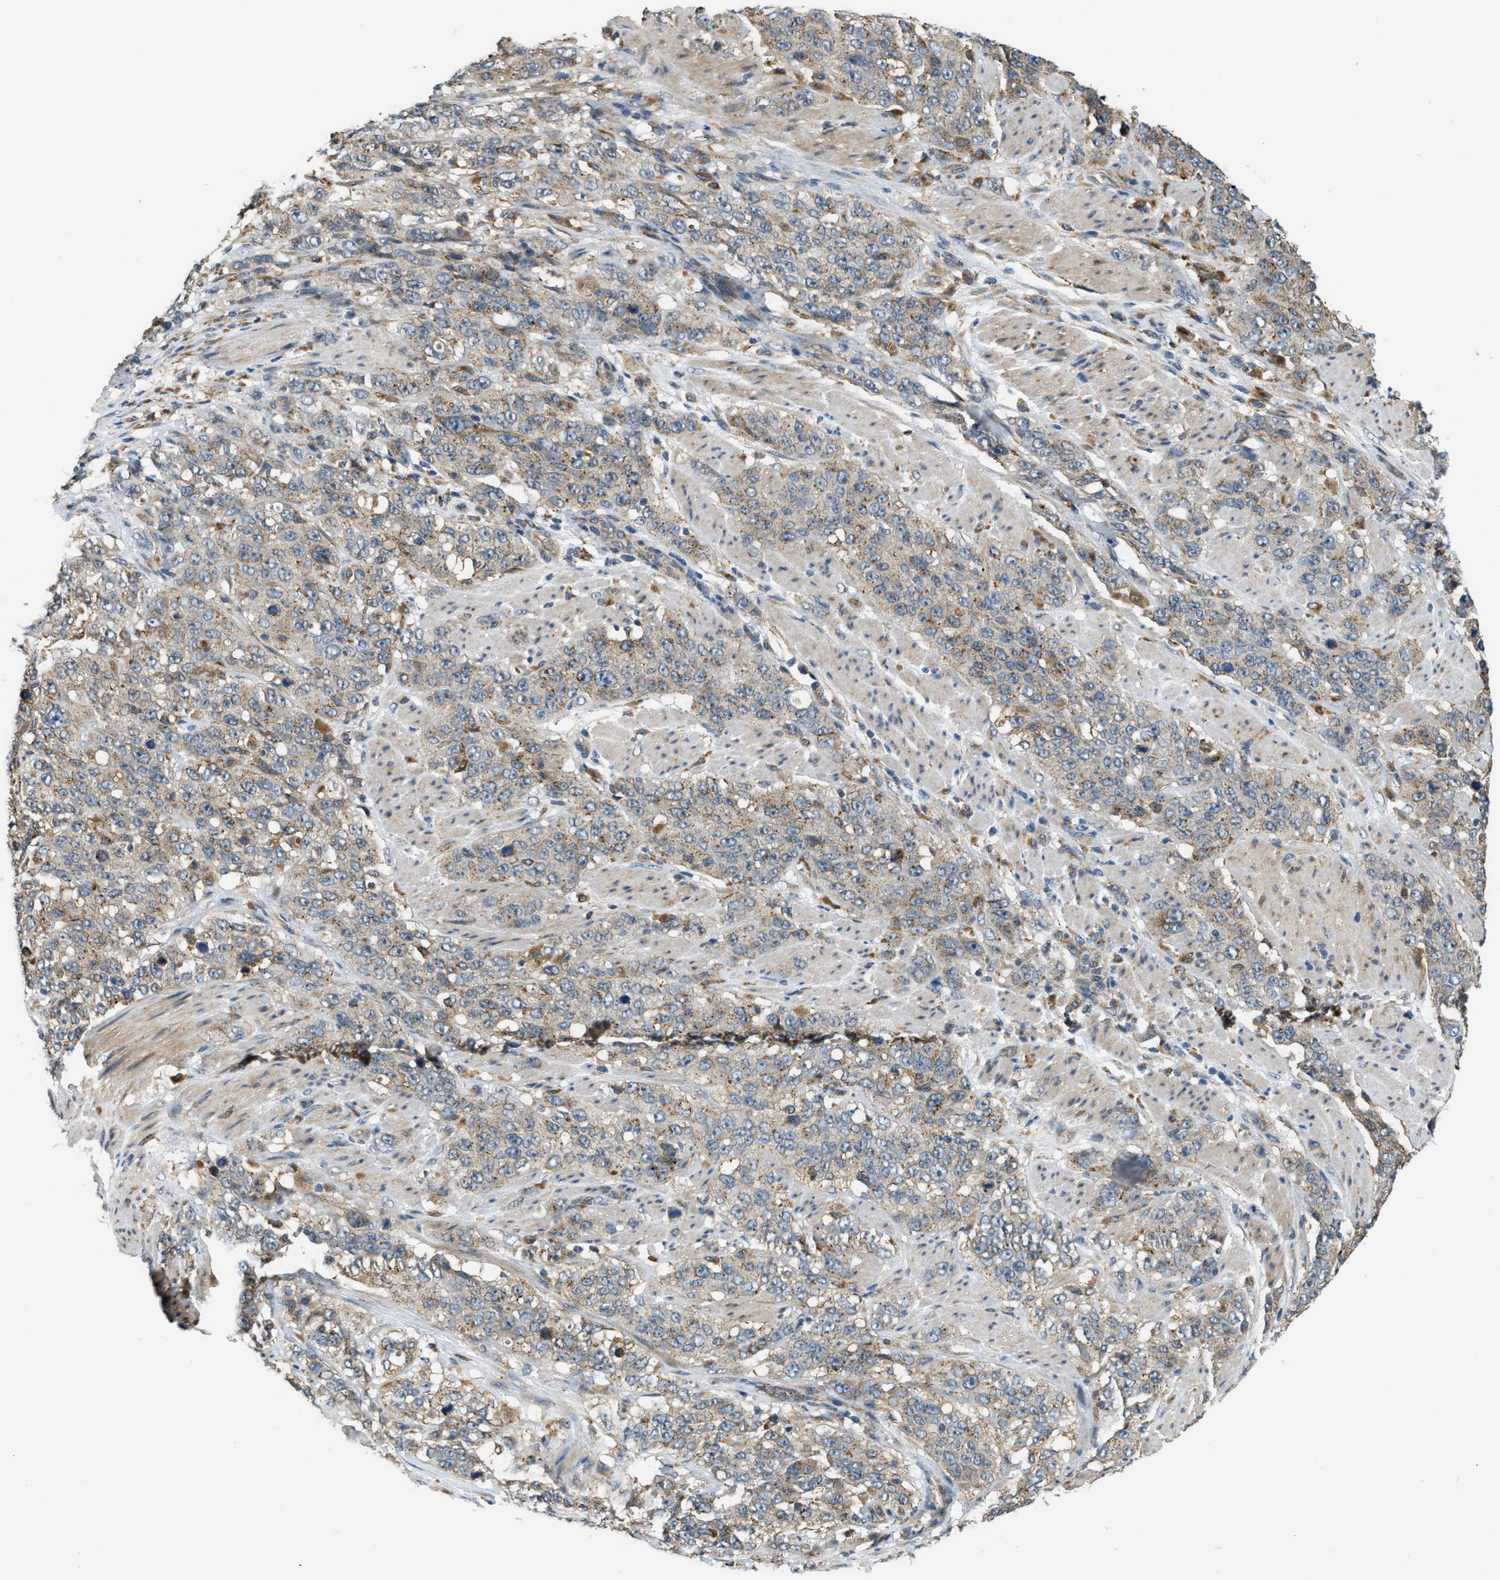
{"staining": {"intensity": "weak", "quantity": ">75%", "location": "cytoplasmic/membranous"}, "tissue": "stomach cancer", "cell_type": "Tumor cells", "image_type": "cancer", "snomed": [{"axis": "morphology", "description": "Adenocarcinoma, NOS"}, {"axis": "topography", "description": "Stomach"}], "caption": "The photomicrograph exhibits staining of stomach cancer, revealing weak cytoplasmic/membranous protein staining (brown color) within tumor cells.", "gene": "STARD3NL", "patient": {"sex": "male", "age": 48}}